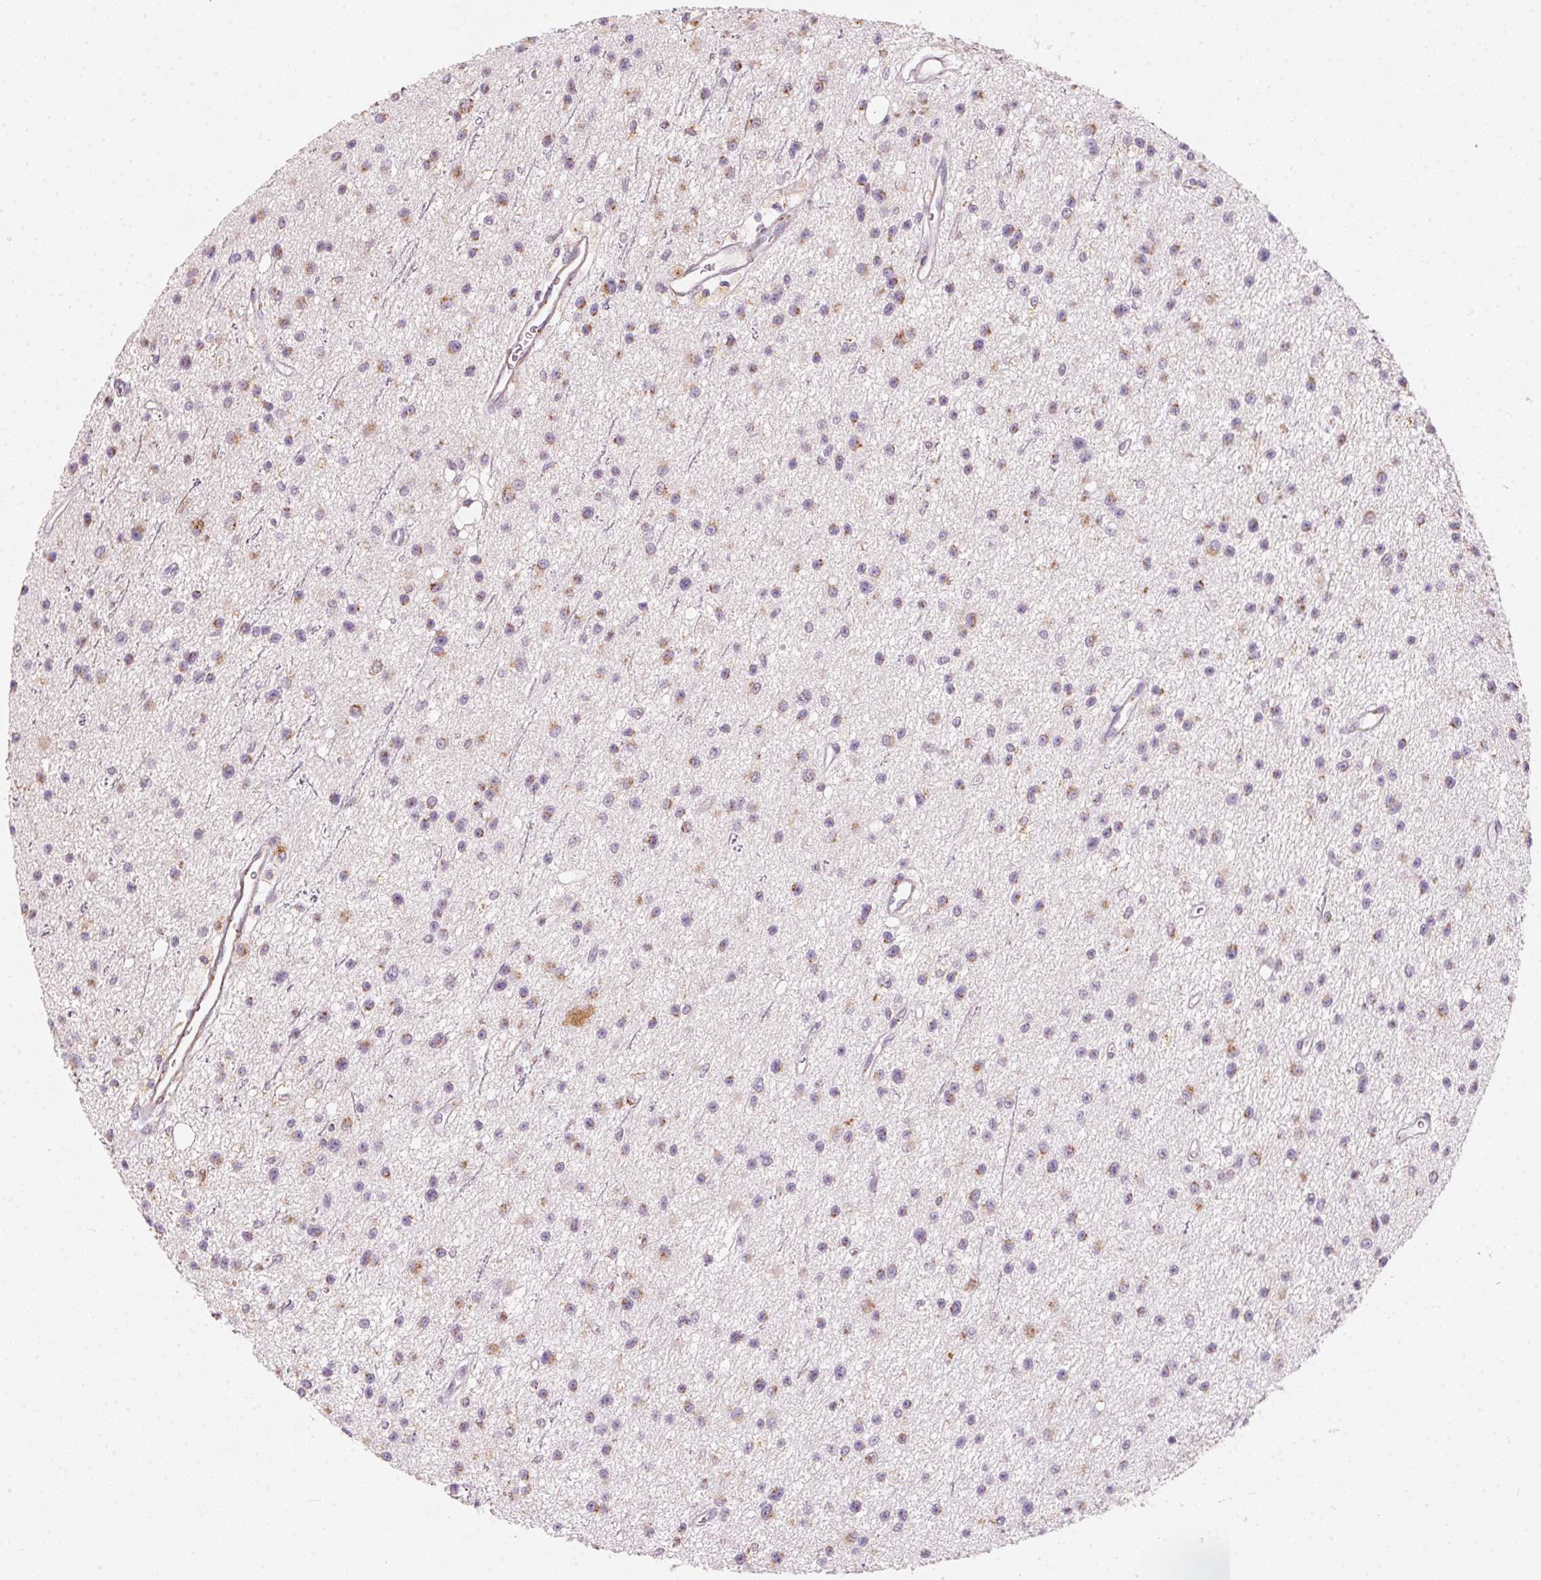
{"staining": {"intensity": "weak", "quantity": "25%-75%", "location": "cytoplasmic/membranous"}, "tissue": "glioma", "cell_type": "Tumor cells", "image_type": "cancer", "snomed": [{"axis": "morphology", "description": "Glioma, malignant, Low grade"}, {"axis": "topography", "description": "Brain"}], "caption": "This image exhibits malignant low-grade glioma stained with IHC to label a protein in brown. The cytoplasmic/membranous of tumor cells show weak positivity for the protein. Nuclei are counter-stained blue.", "gene": "DRAM2", "patient": {"sex": "male", "age": 43}}